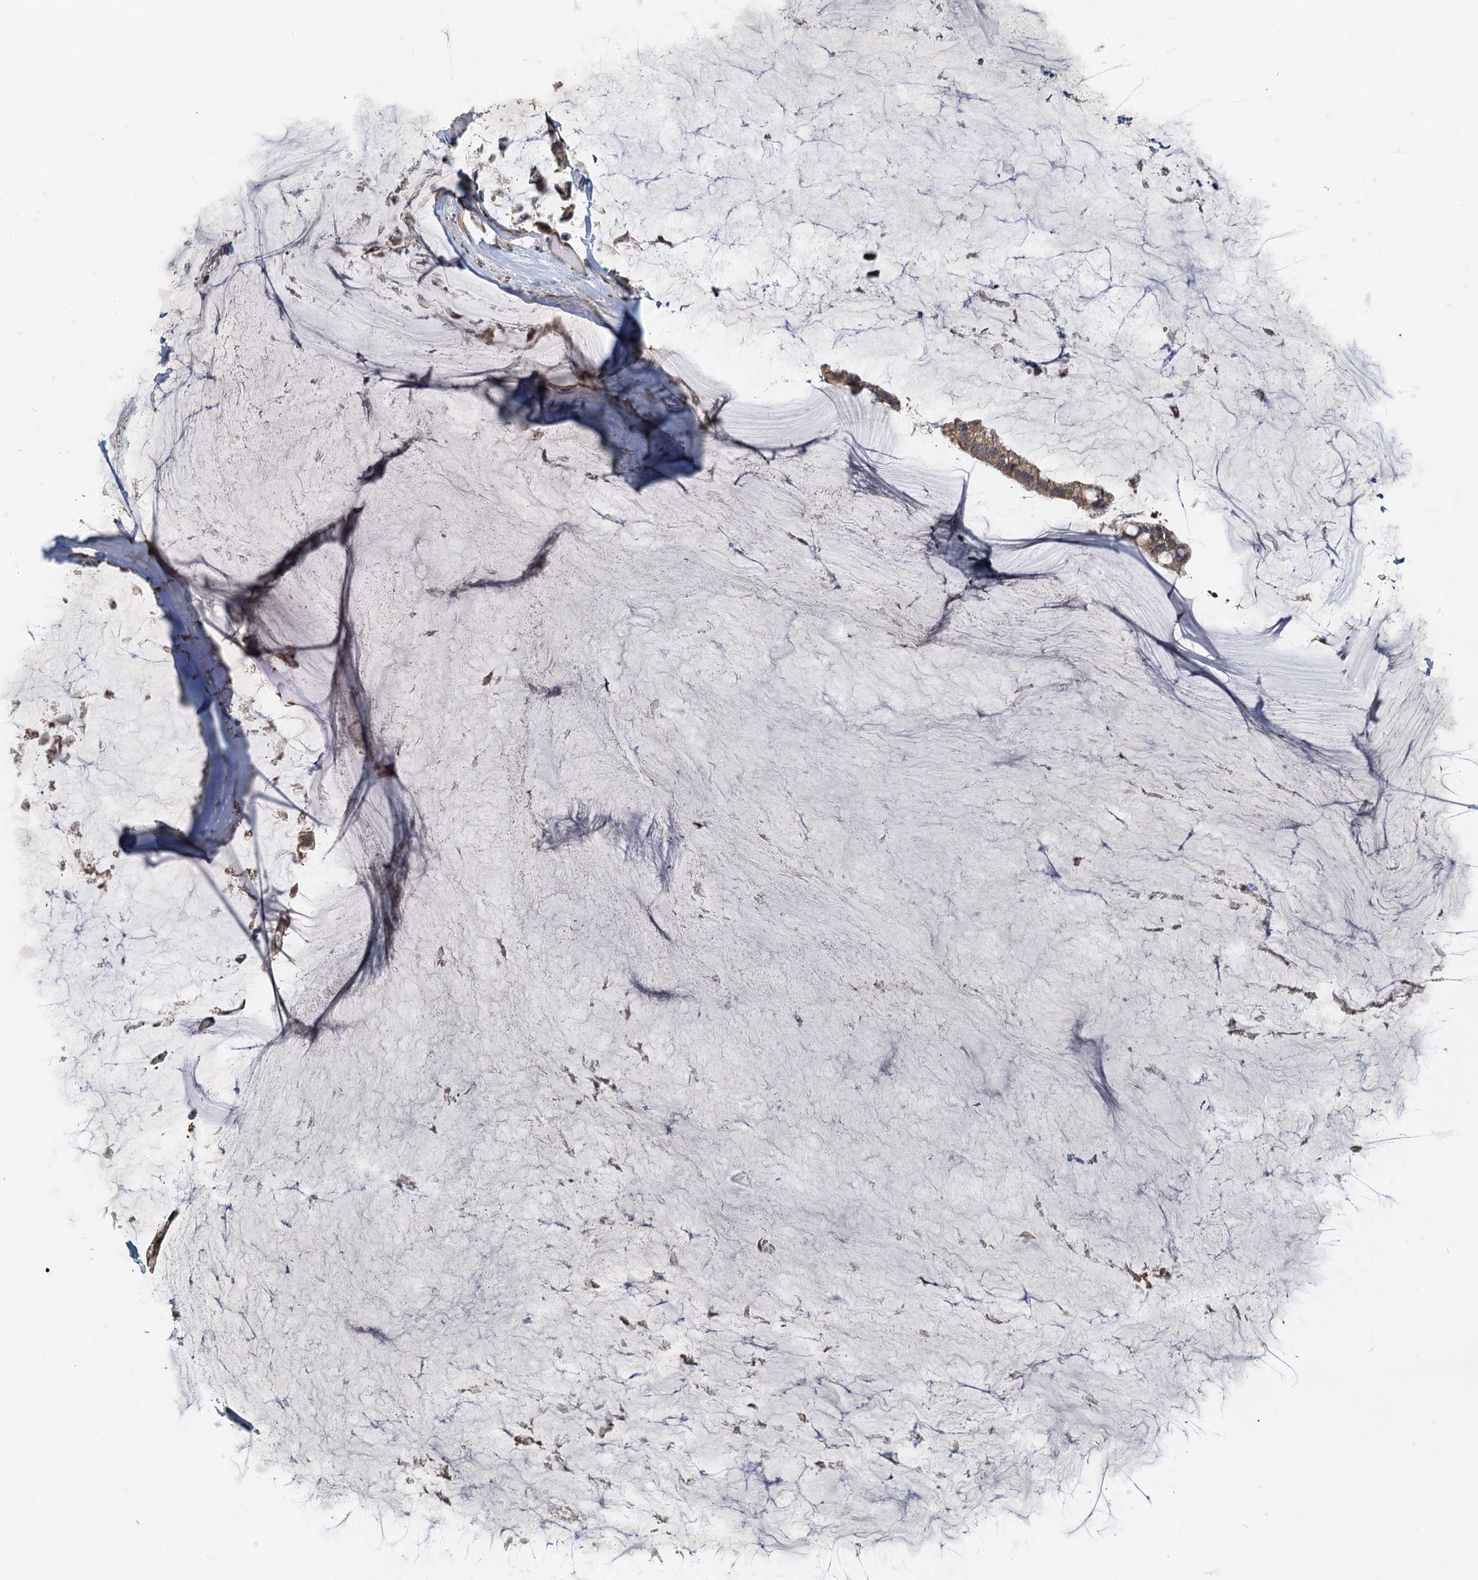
{"staining": {"intensity": "moderate", "quantity": ">75%", "location": "cytoplasmic/membranous"}, "tissue": "ovarian cancer", "cell_type": "Tumor cells", "image_type": "cancer", "snomed": [{"axis": "morphology", "description": "Cystadenocarcinoma, mucinous, NOS"}, {"axis": "topography", "description": "Ovary"}], "caption": "A high-resolution micrograph shows IHC staining of mucinous cystadenocarcinoma (ovarian), which shows moderate cytoplasmic/membranous expression in approximately >75% of tumor cells.", "gene": "CEP68", "patient": {"sex": "female", "age": 39}}